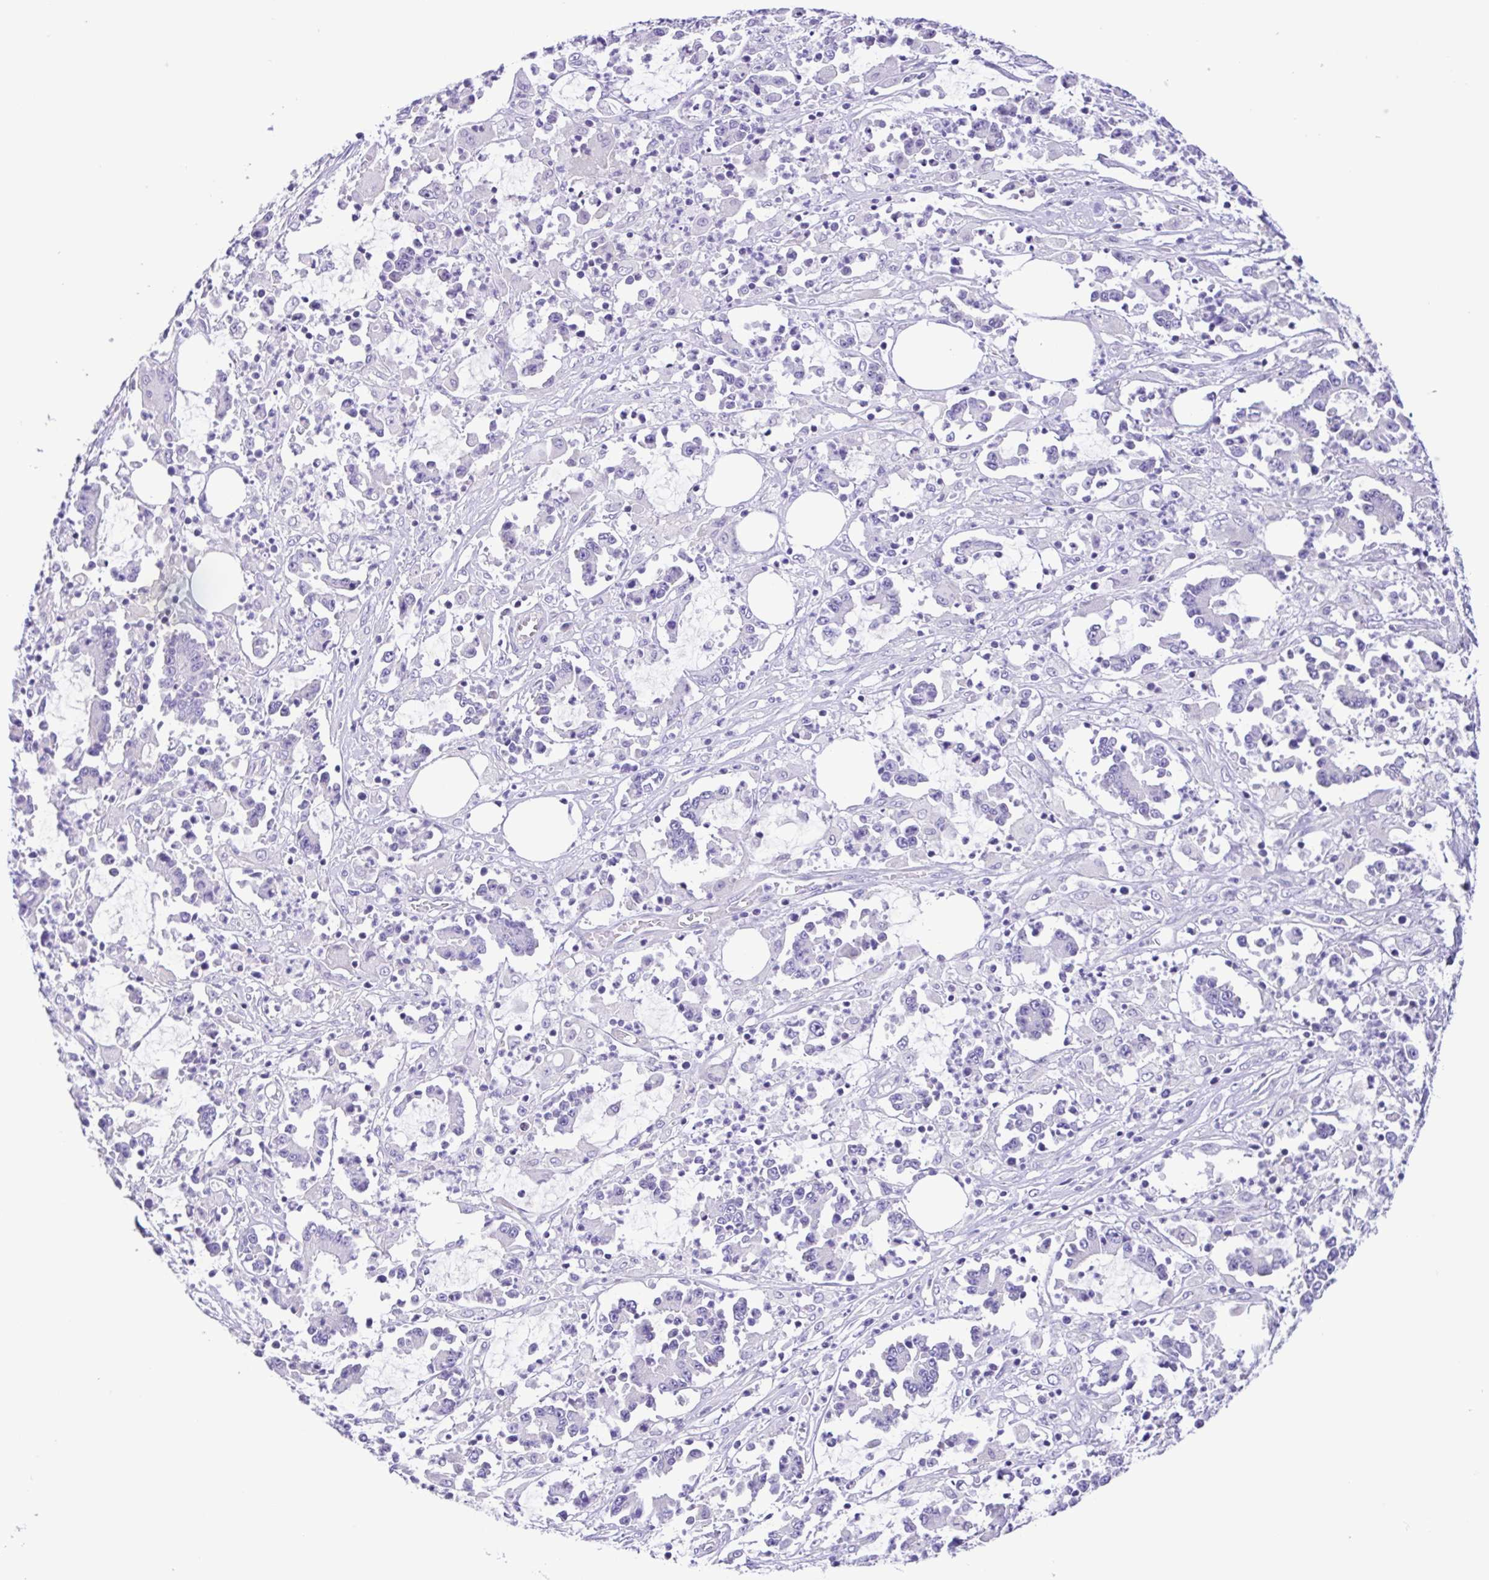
{"staining": {"intensity": "negative", "quantity": "none", "location": "none"}, "tissue": "stomach cancer", "cell_type": "Tumor cells", "image_type": "cancer", "snomed": [{"axis": "morphology", "description": "Adenocarcinoma, NOS"}, {"axis": "topography", "description": "Stomach, upper"}], "caption": "This is an IHC micrograph of stomach cancer. There is no staining in tumor cells.", "gene": "ISM2", "patient": {"sex": "male", "age": 68}}